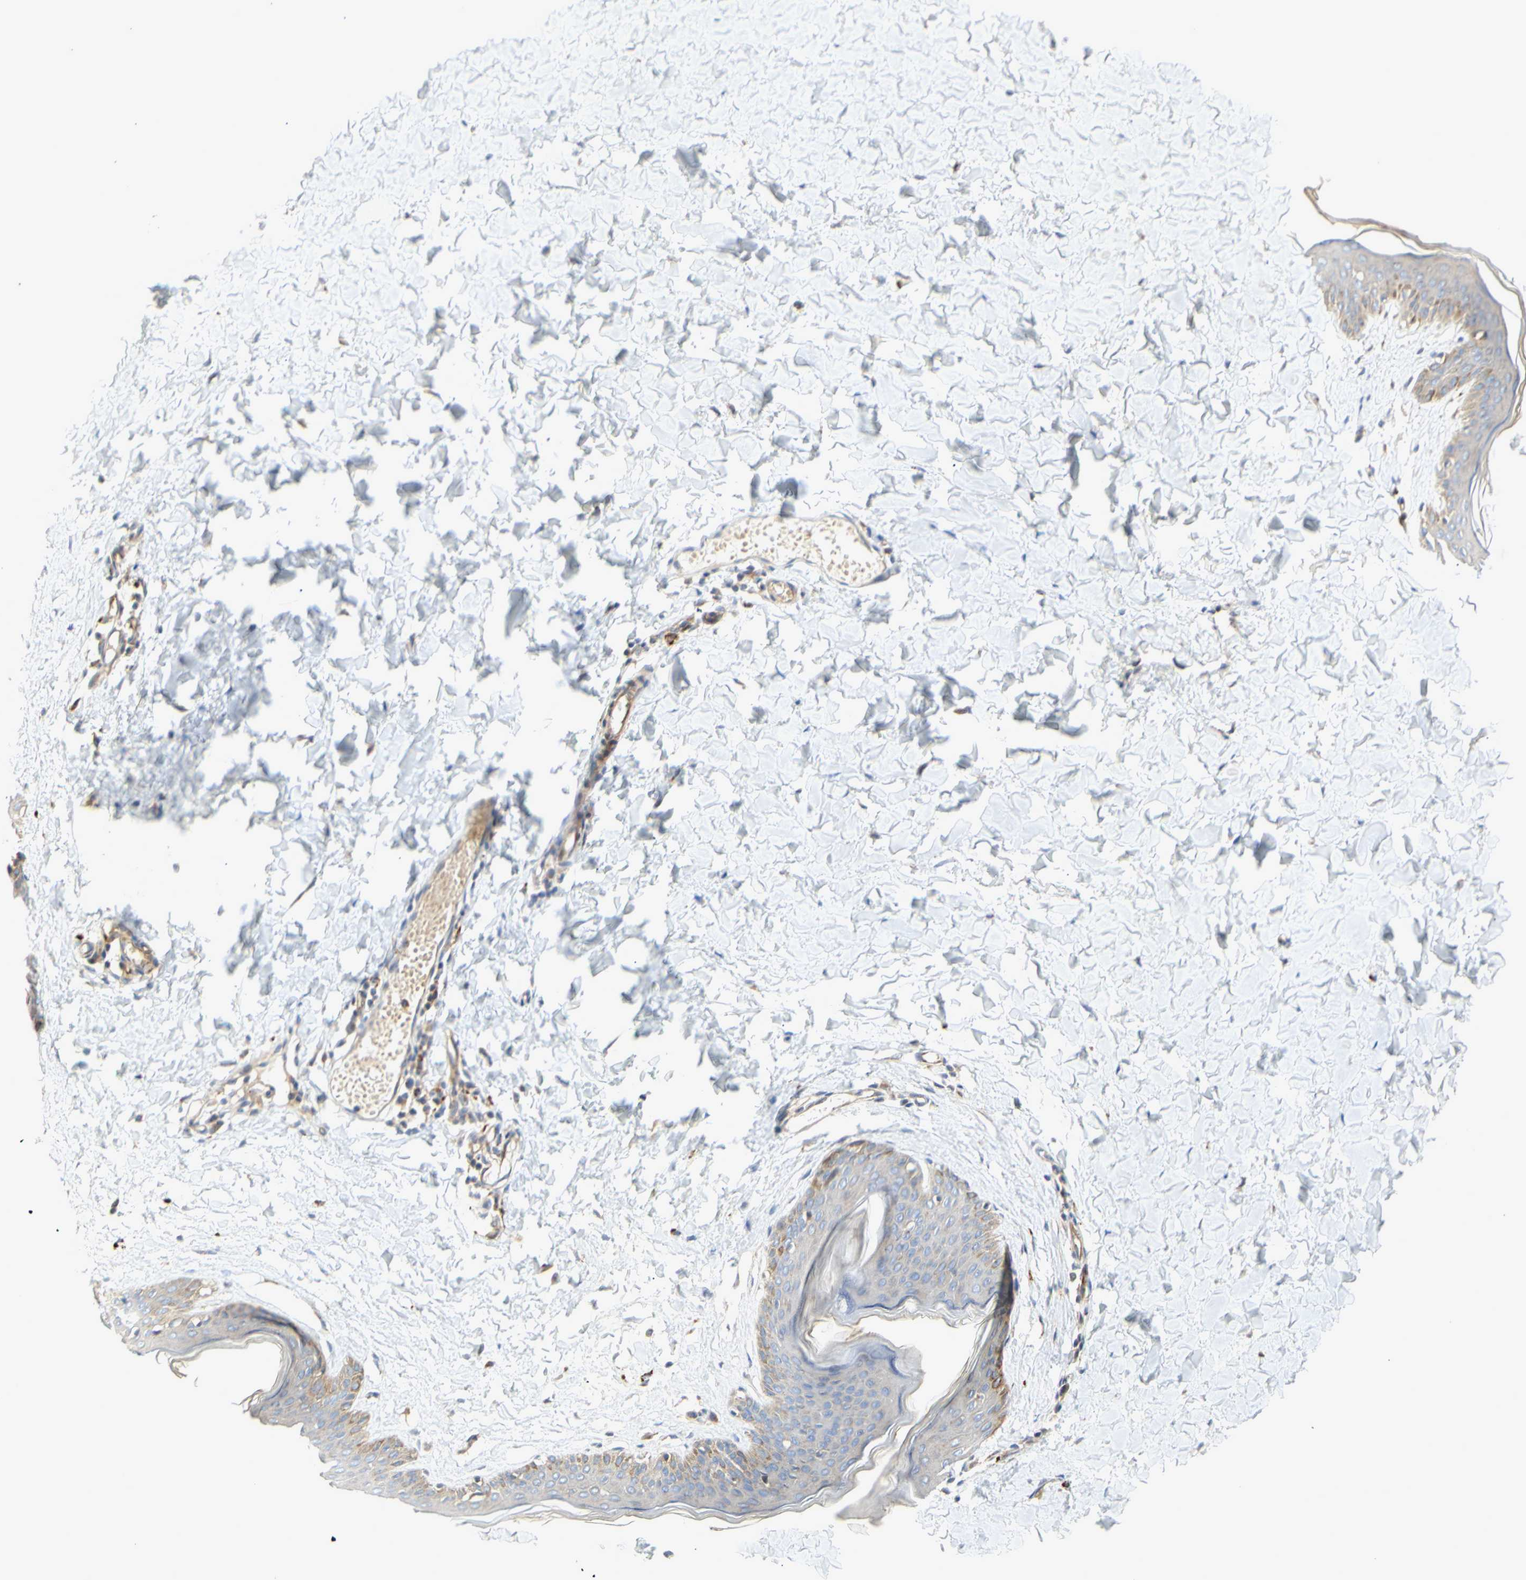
{"staining": {"intensity": "moderate", "quantity": ">75%", "location": "cytoplasmic/membranous"}, "tissue": "skin", "cell_type": "Fibroblasts", "image_type": "normal", "snomed": [{"axis": "morphology", "description": "Normal tissue, NOS"}, {"axis": "topography", "description": "Skin"}], "caption": "Immunohistochemistry (DAB (3,3'-diaminobenzidine)) staining of unremarkable human skin exhibits moderate cytoplasmic/membranous protein staining in approximately >75% of fibroblasts.", "gene": "TUBG2", "patient": {"sex": "female", "age": 17}}